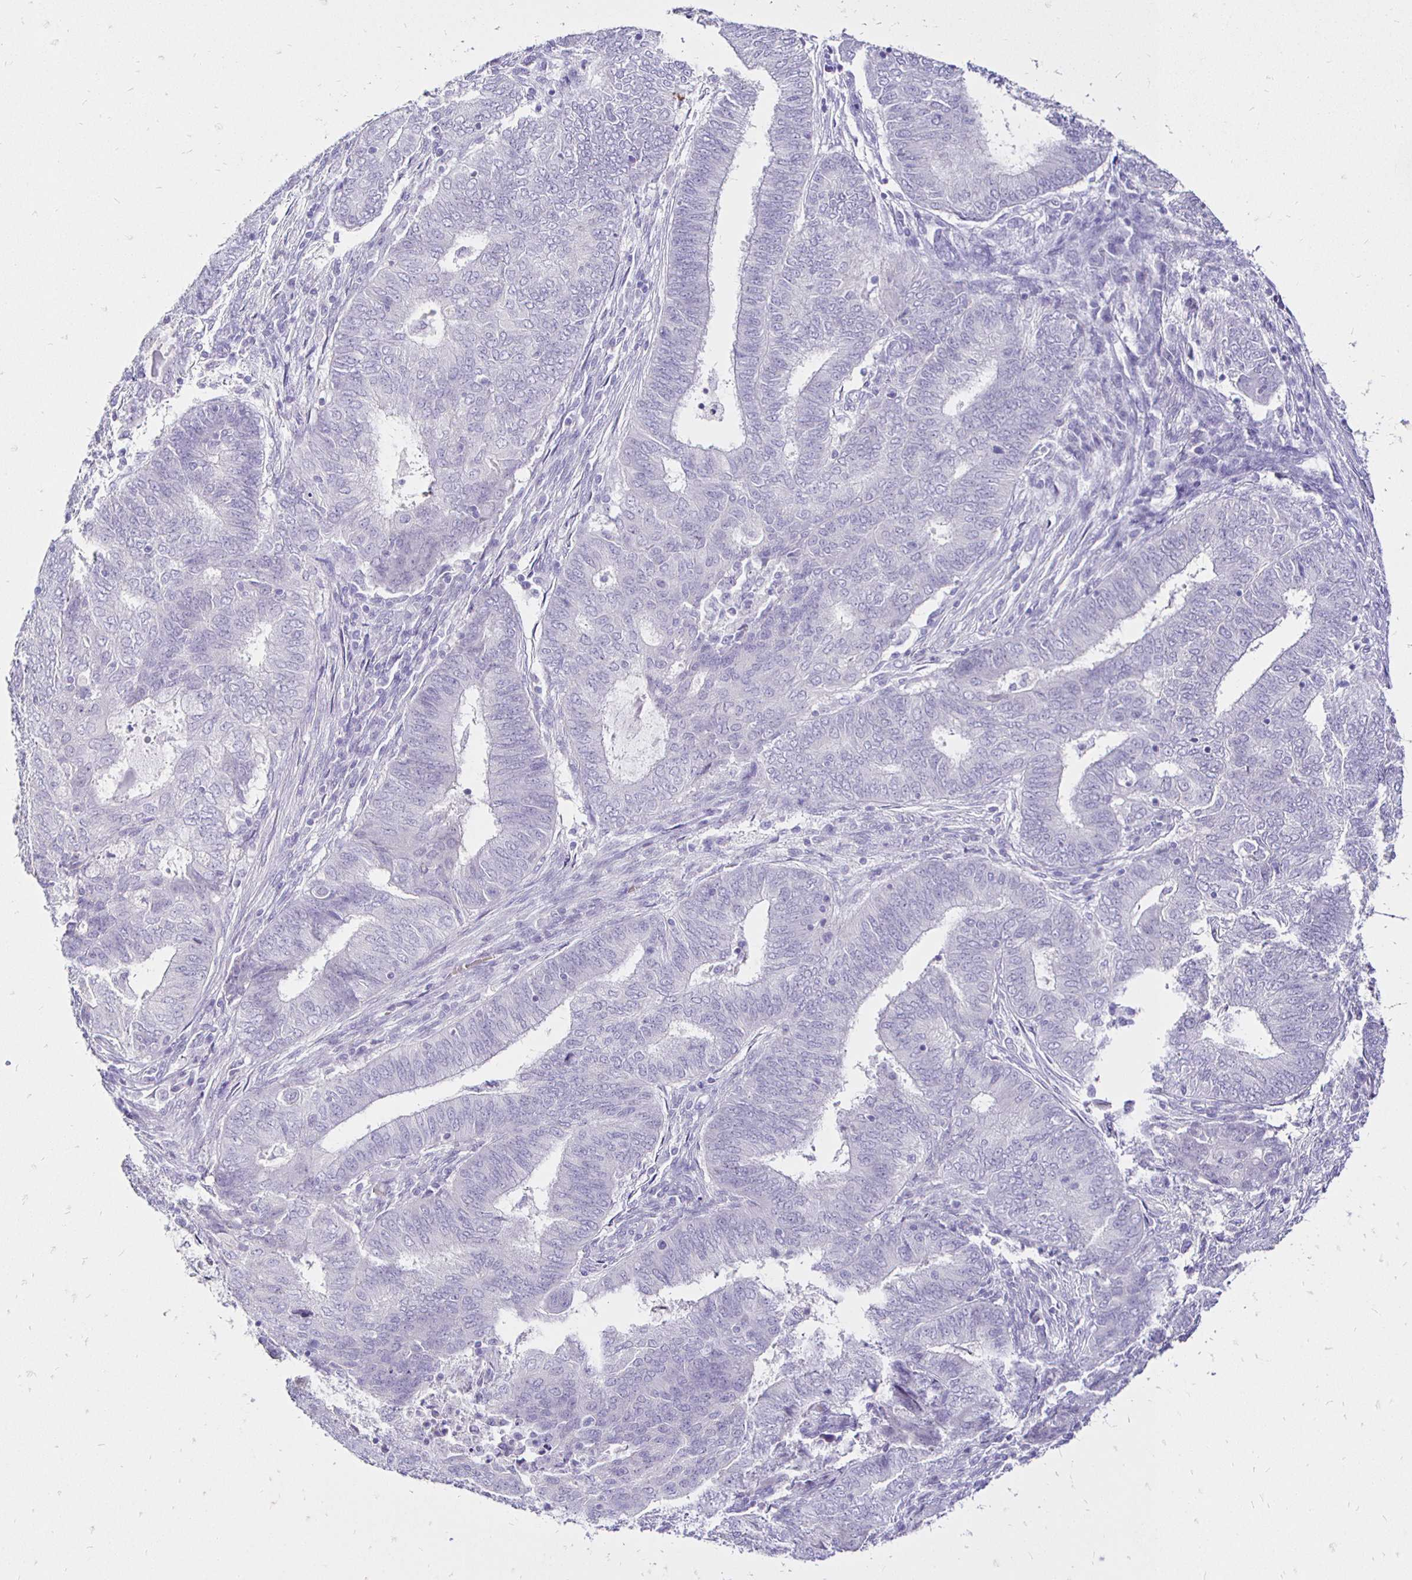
{"staining": {"intensity": "negative", "quantity": "none", "location": "none"}, "tissue": "endometrial cancer", "cell_type": "Tumor cells", "image_type": "cancer", "snomed": [{"axis": "morphology", "description": "Adenocarcinoma, NOS"}, {"axis": "topography", "description": "Endometrium"}], "caption": "The IHC histopathology image has no significant positivity in tumor cells of endometrial adenocarcinoma tissue.", "gene": "IRGC", "patient": {"sex": "female", "age": 62}}